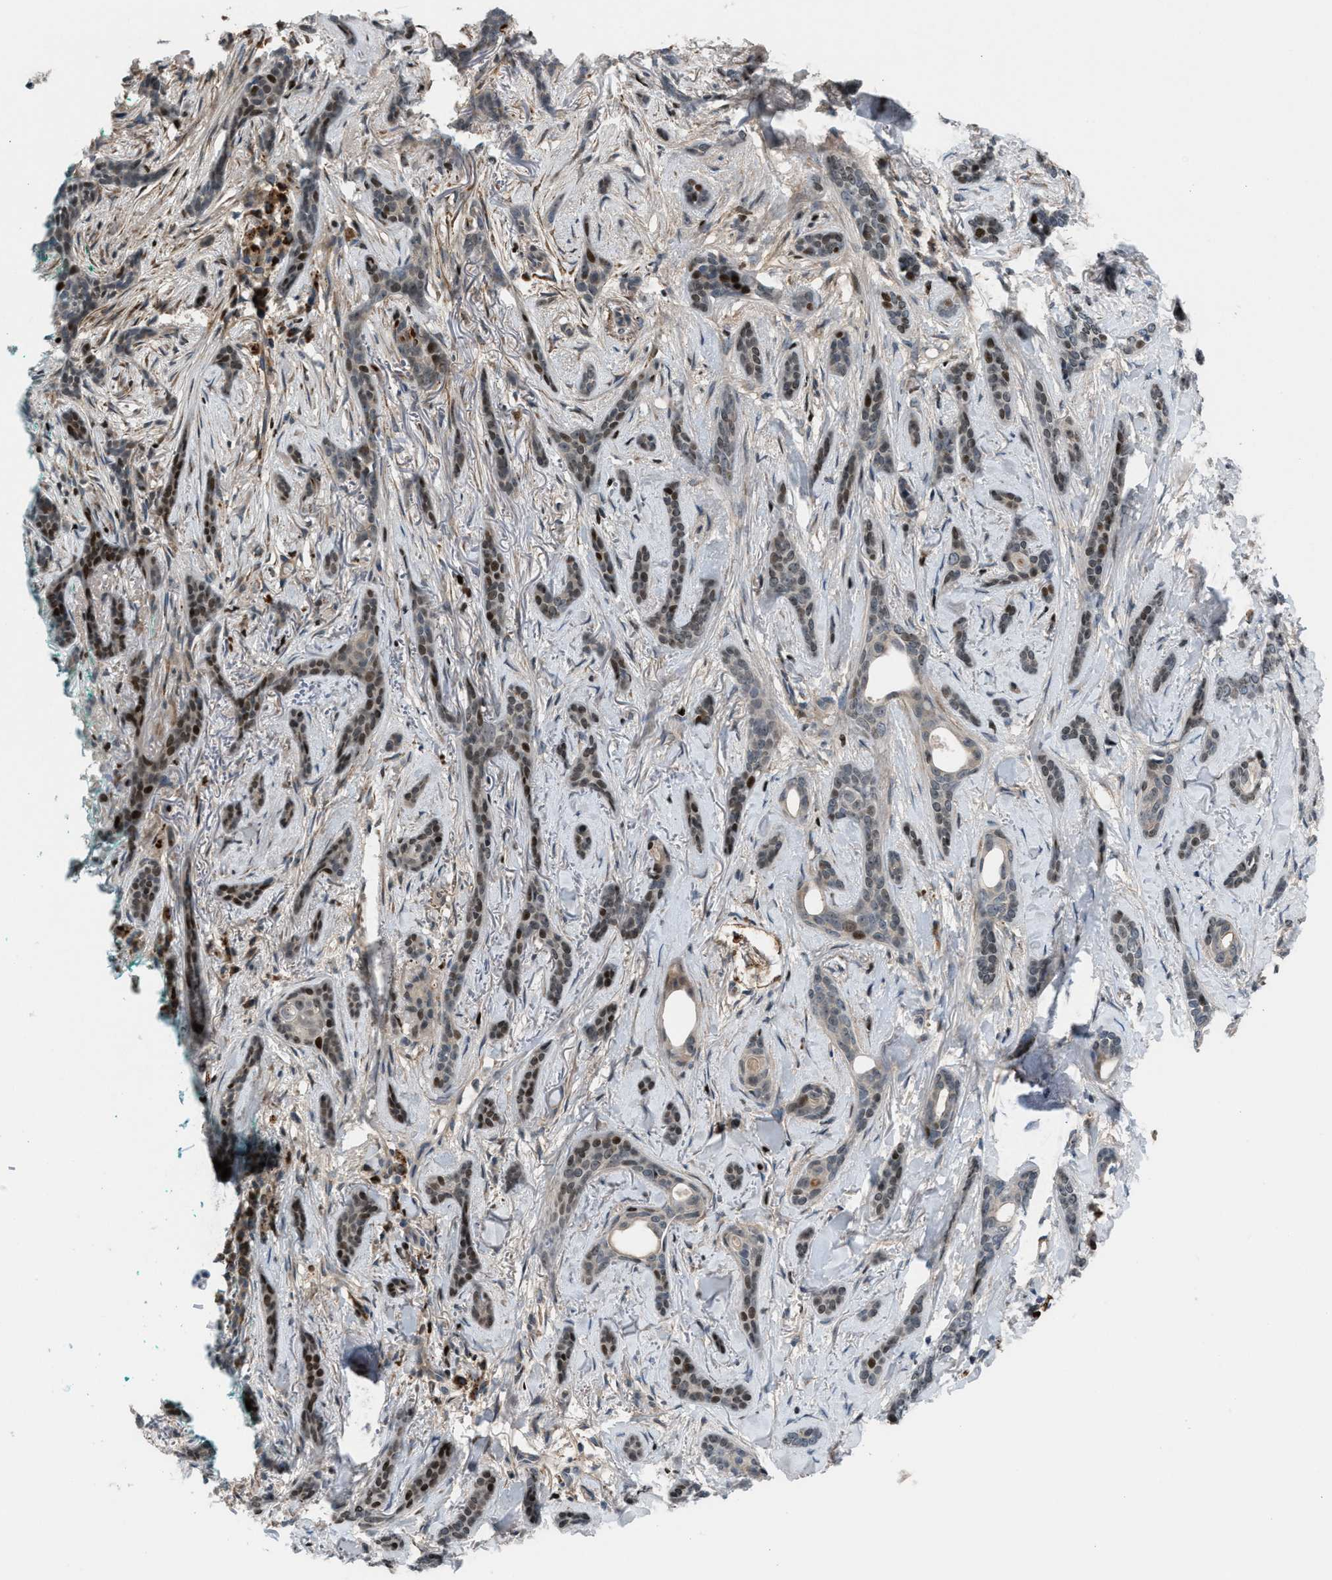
{"staining": {"intensity": "moderate", "quantity": "25%-75%", "location": "nuclear"}, "tissue": "skin cancer", "cell_type": "Tumor cells", "image_type": "cancer", "snomed": [{"axis": "morphology", "description": "Basal cell carcinoma"}, {"axis": "morphology", "description": "Adnexal tumor, benign"}, {"axis": "topography", "description": "Skin"}], "caption": "This is a micrograph of immunohistochemistry staining of skin cancer (basal cell carcinoma), which shows moderate expression in the nuclear of tumor cells.", "gene": "ZNF276", "patient": {"sex": "female", "age": 42}}